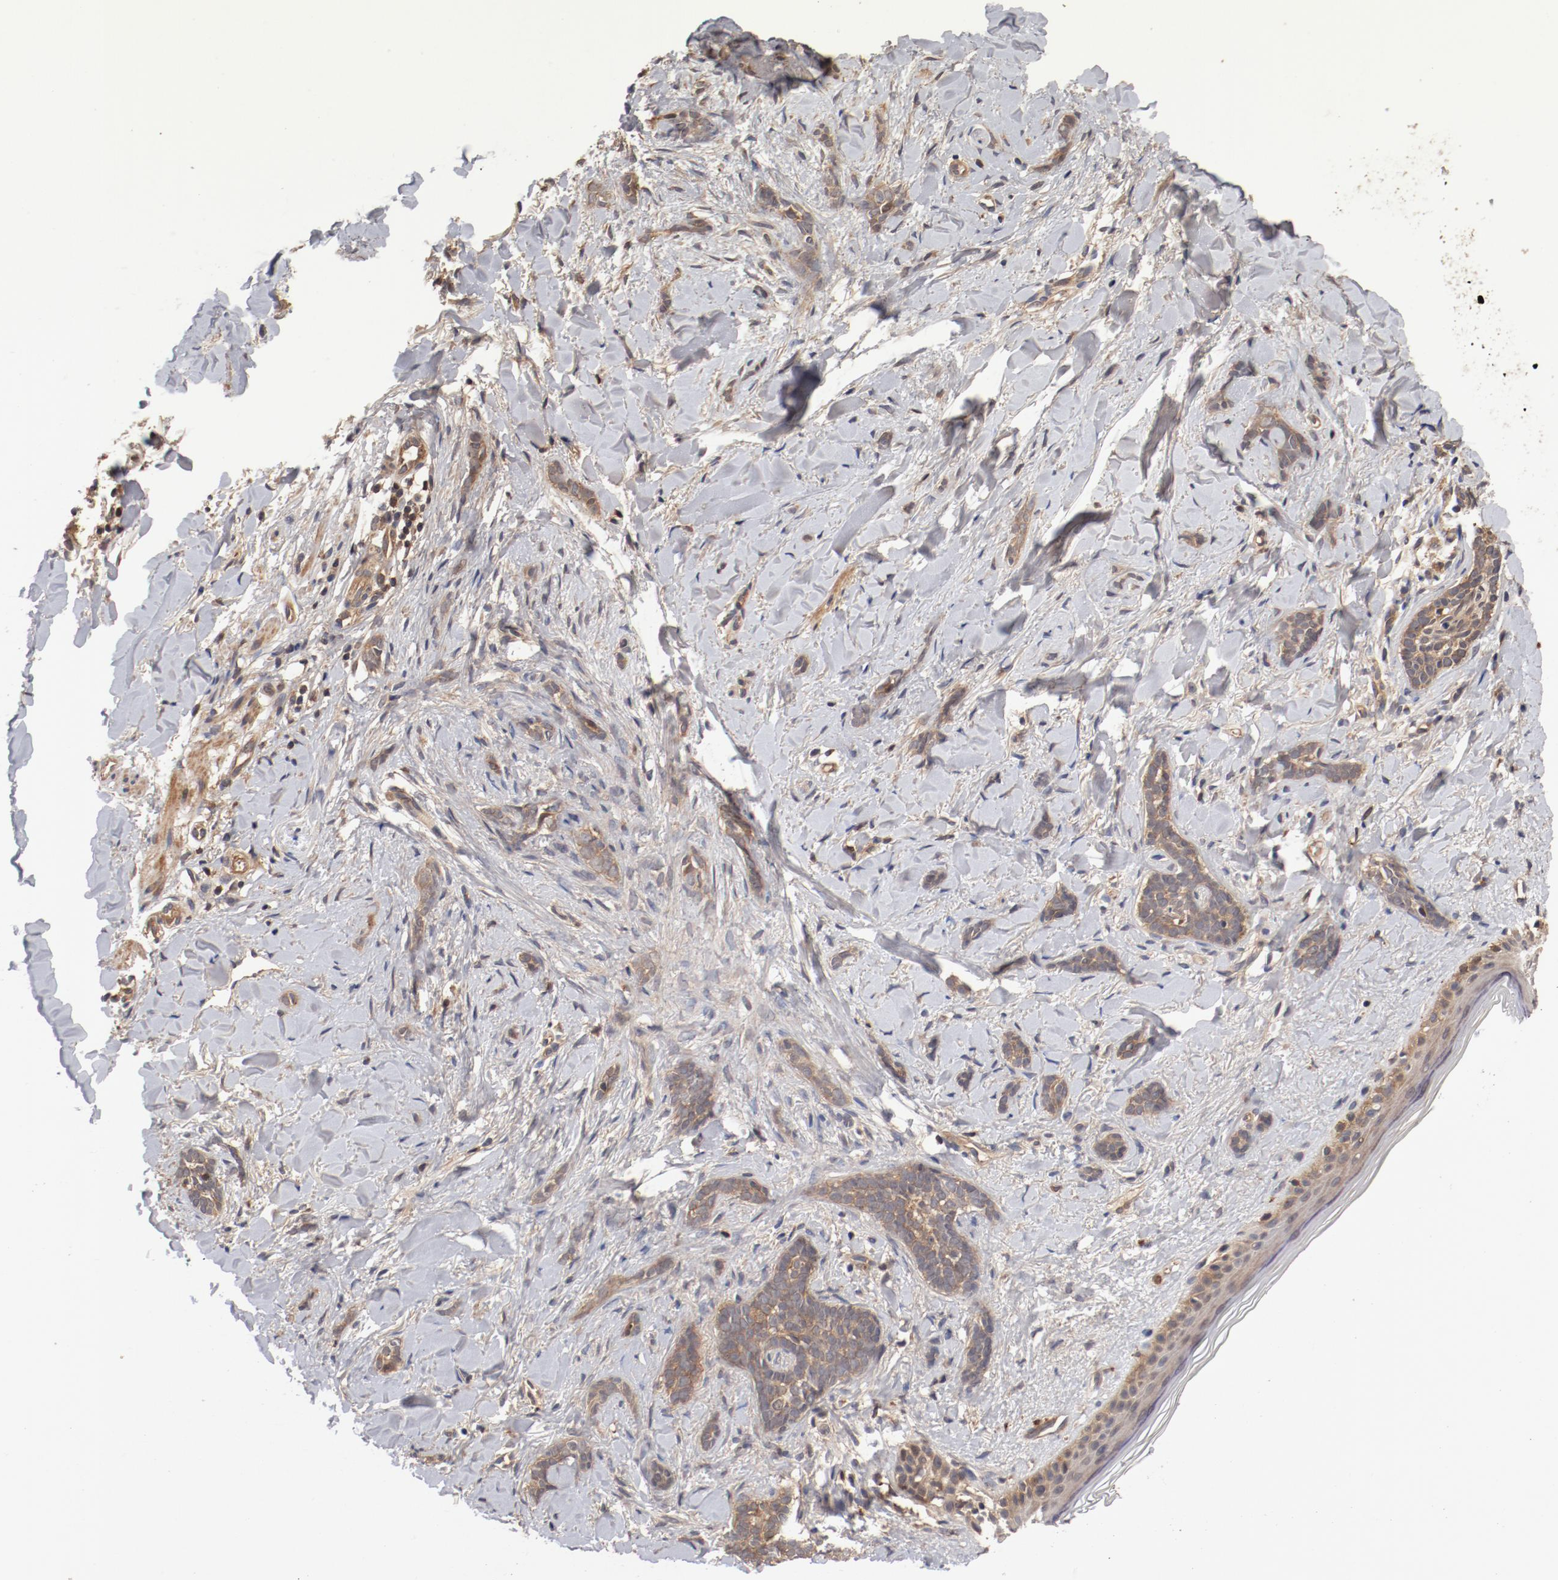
{"staining": {"intensity": "weak", "quantity": ">75%", "location": "cytoplasmic/membranous"}, "tissue": "skin cancer", "cell_type": "Tumor cells", "image_type": "cancer", "snomed": [{"axis": "morphology", "description": "Basal cell carcinoma"}, {"axis": "topography", "description": "Skin"}], "caption": "This histopathology image reveals IHC staining of skin cancer, with low weak cytoplasmic/membranous staining in approximately >75% of tumor cells.", "gene": "GUF1", "patient": {"sex": "female", "age": 37}}